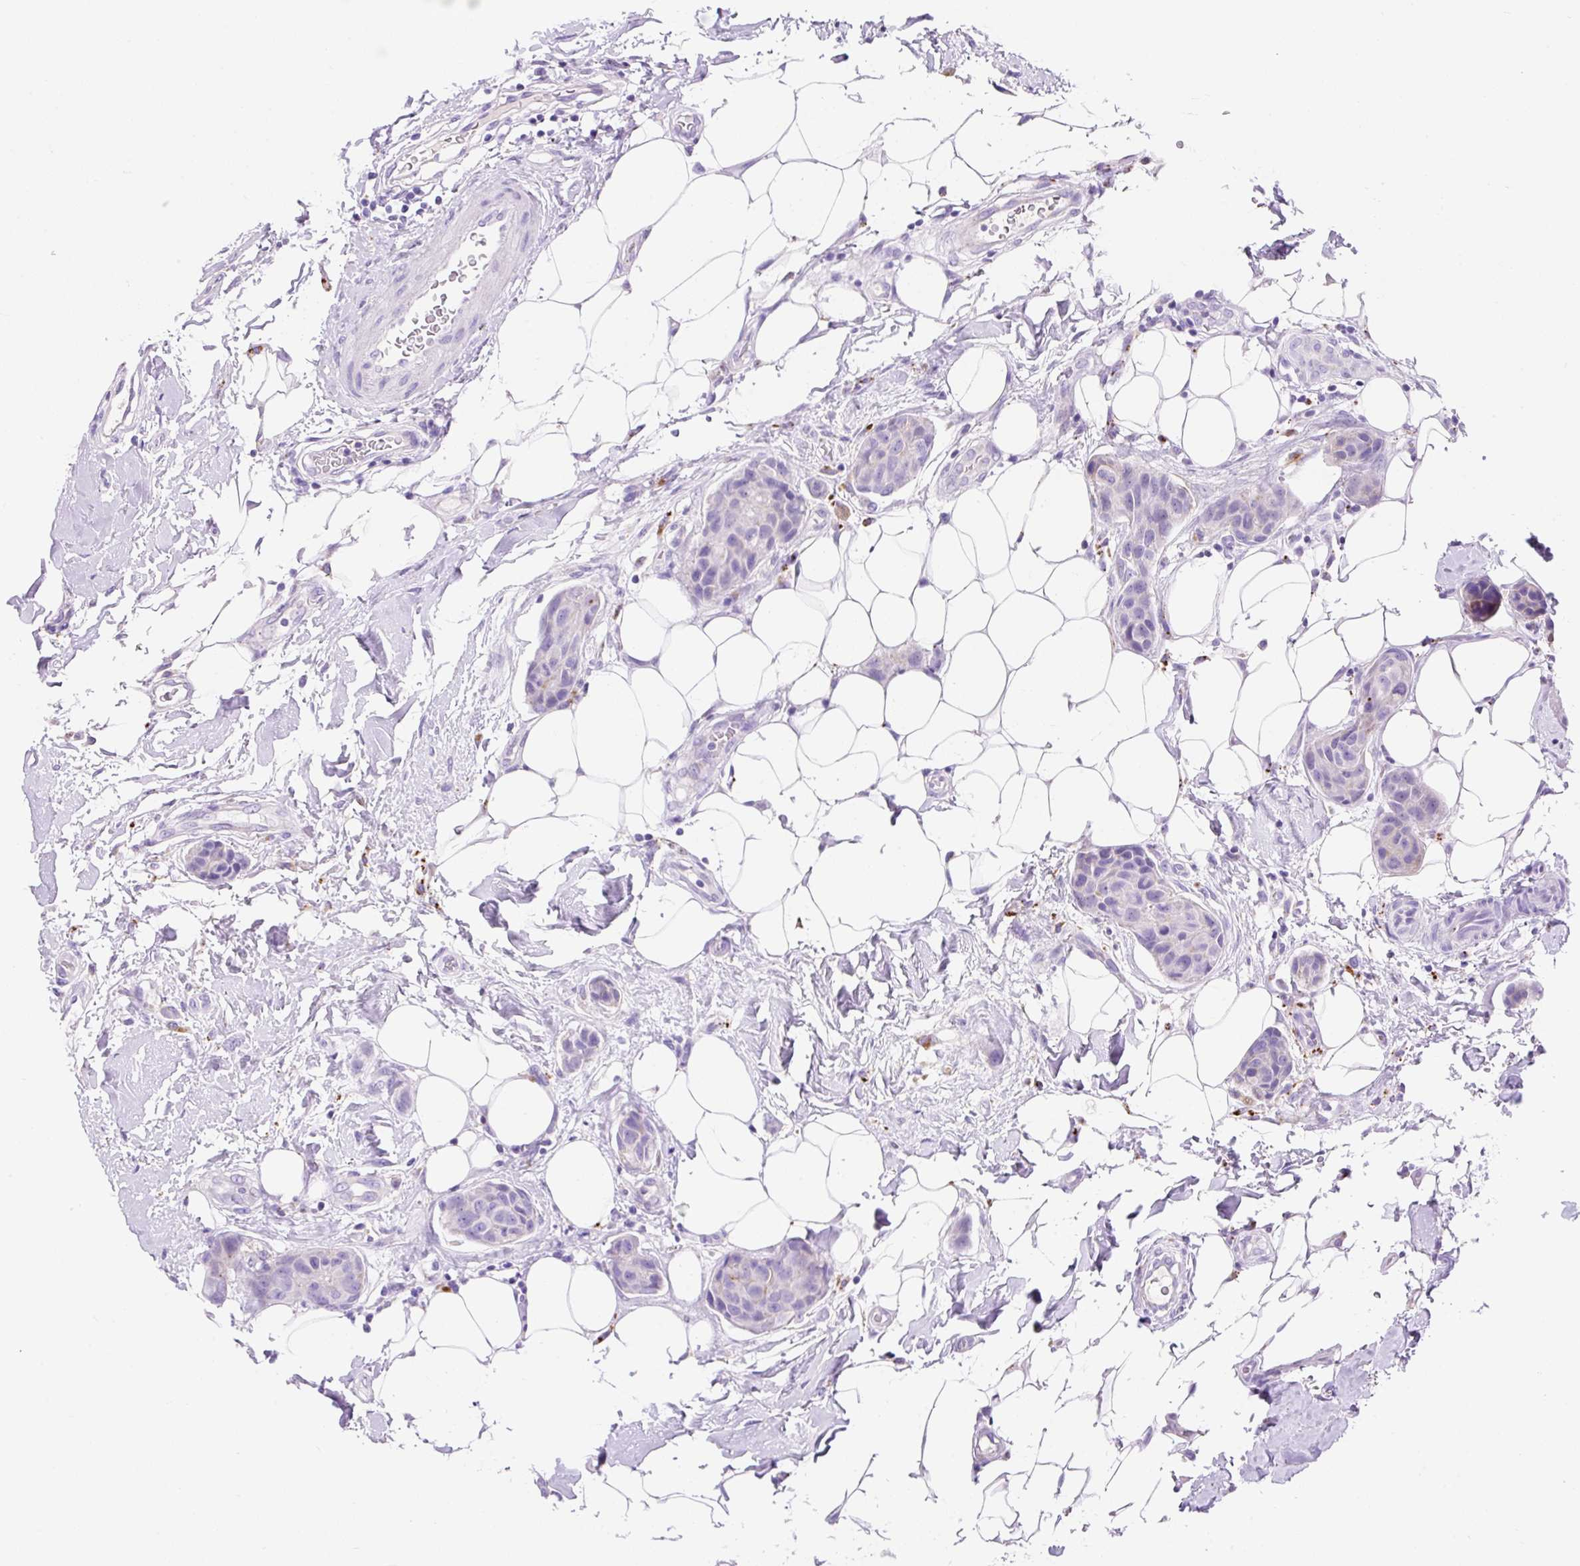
{"staining": {"intensity": "negative", "quantity": "none", "location": "none"}, "tissue": "breast cancer", "cell_type": "Tumor cells", "image_type": "cancer", "snomed": [{"axis": "morphology", "description": "Duct carcinoma"}, {"axis": "topography", "description": "Breast"}, {"axis": "topography", "description": "Lymph node"}], "caption": "Human breast cancer (intraductal carcinoma) stained for a protein using immunohistochemistry (IHC) reveals no expression in tumor cells.", "gene": "HEXB", "patient": {"sex": "female", "age": 80}}